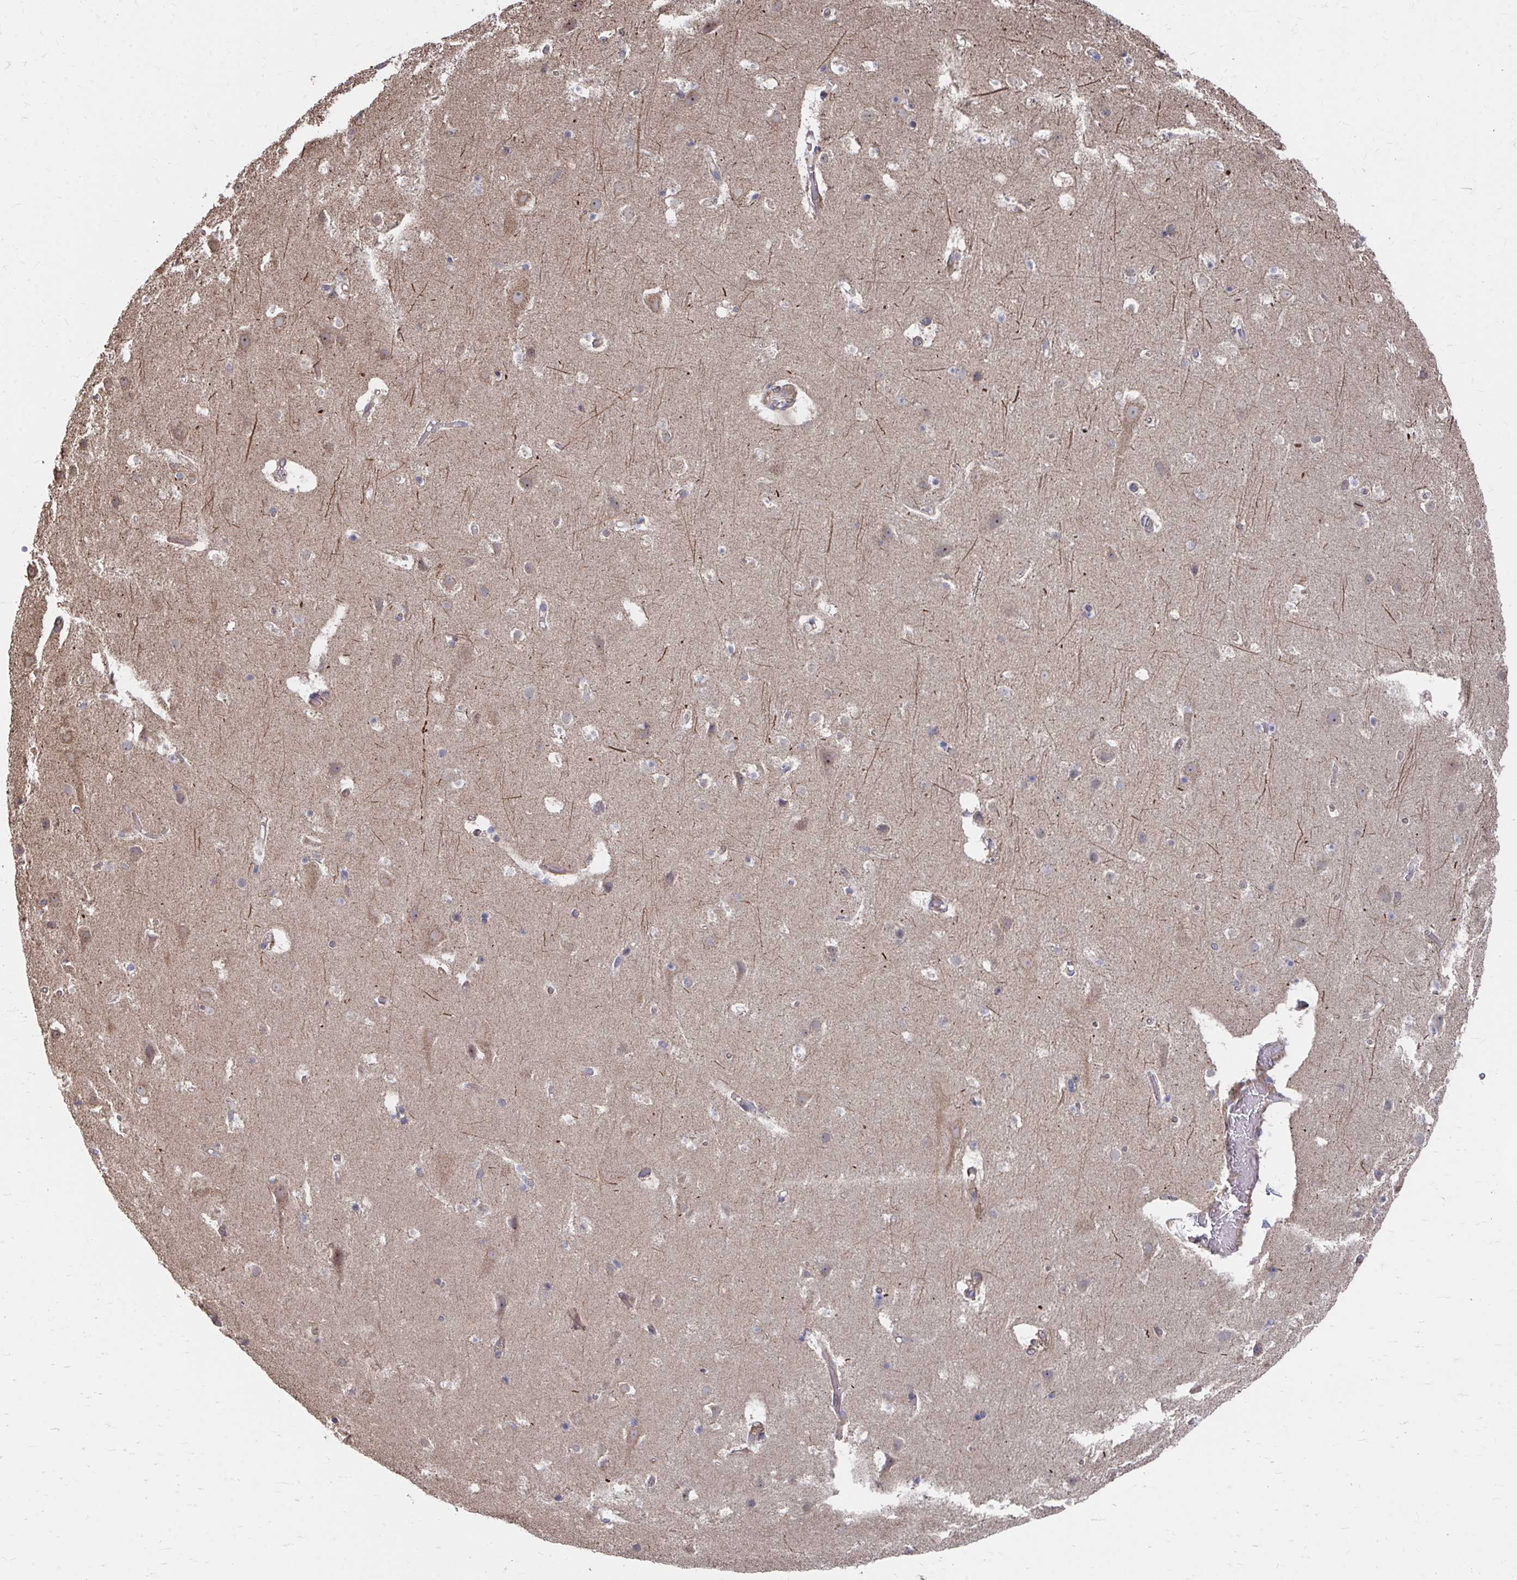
{"staining": {"intensity": "weak", "quantity": "25%-75%", "location": "cytoplasmic/membranous"}, "tissue": "cerebral cortex", "cell_type": "Endothelial cells", "image_type": "normal", "snomed": [{"axis": "morphology", "description": "Normal tissue, NOS"}, {"axis": "topography", "description": "Cerebral cortex"}], "caption": "This micrograph demonstrates IHC staining of benign human cerebral cortex, with low weak cytoplasmic/membranous positivity in about 25%-75% of endothelial cells.", "gene": "FAM89A", "patient": {"sex": "female", "age": 42}}